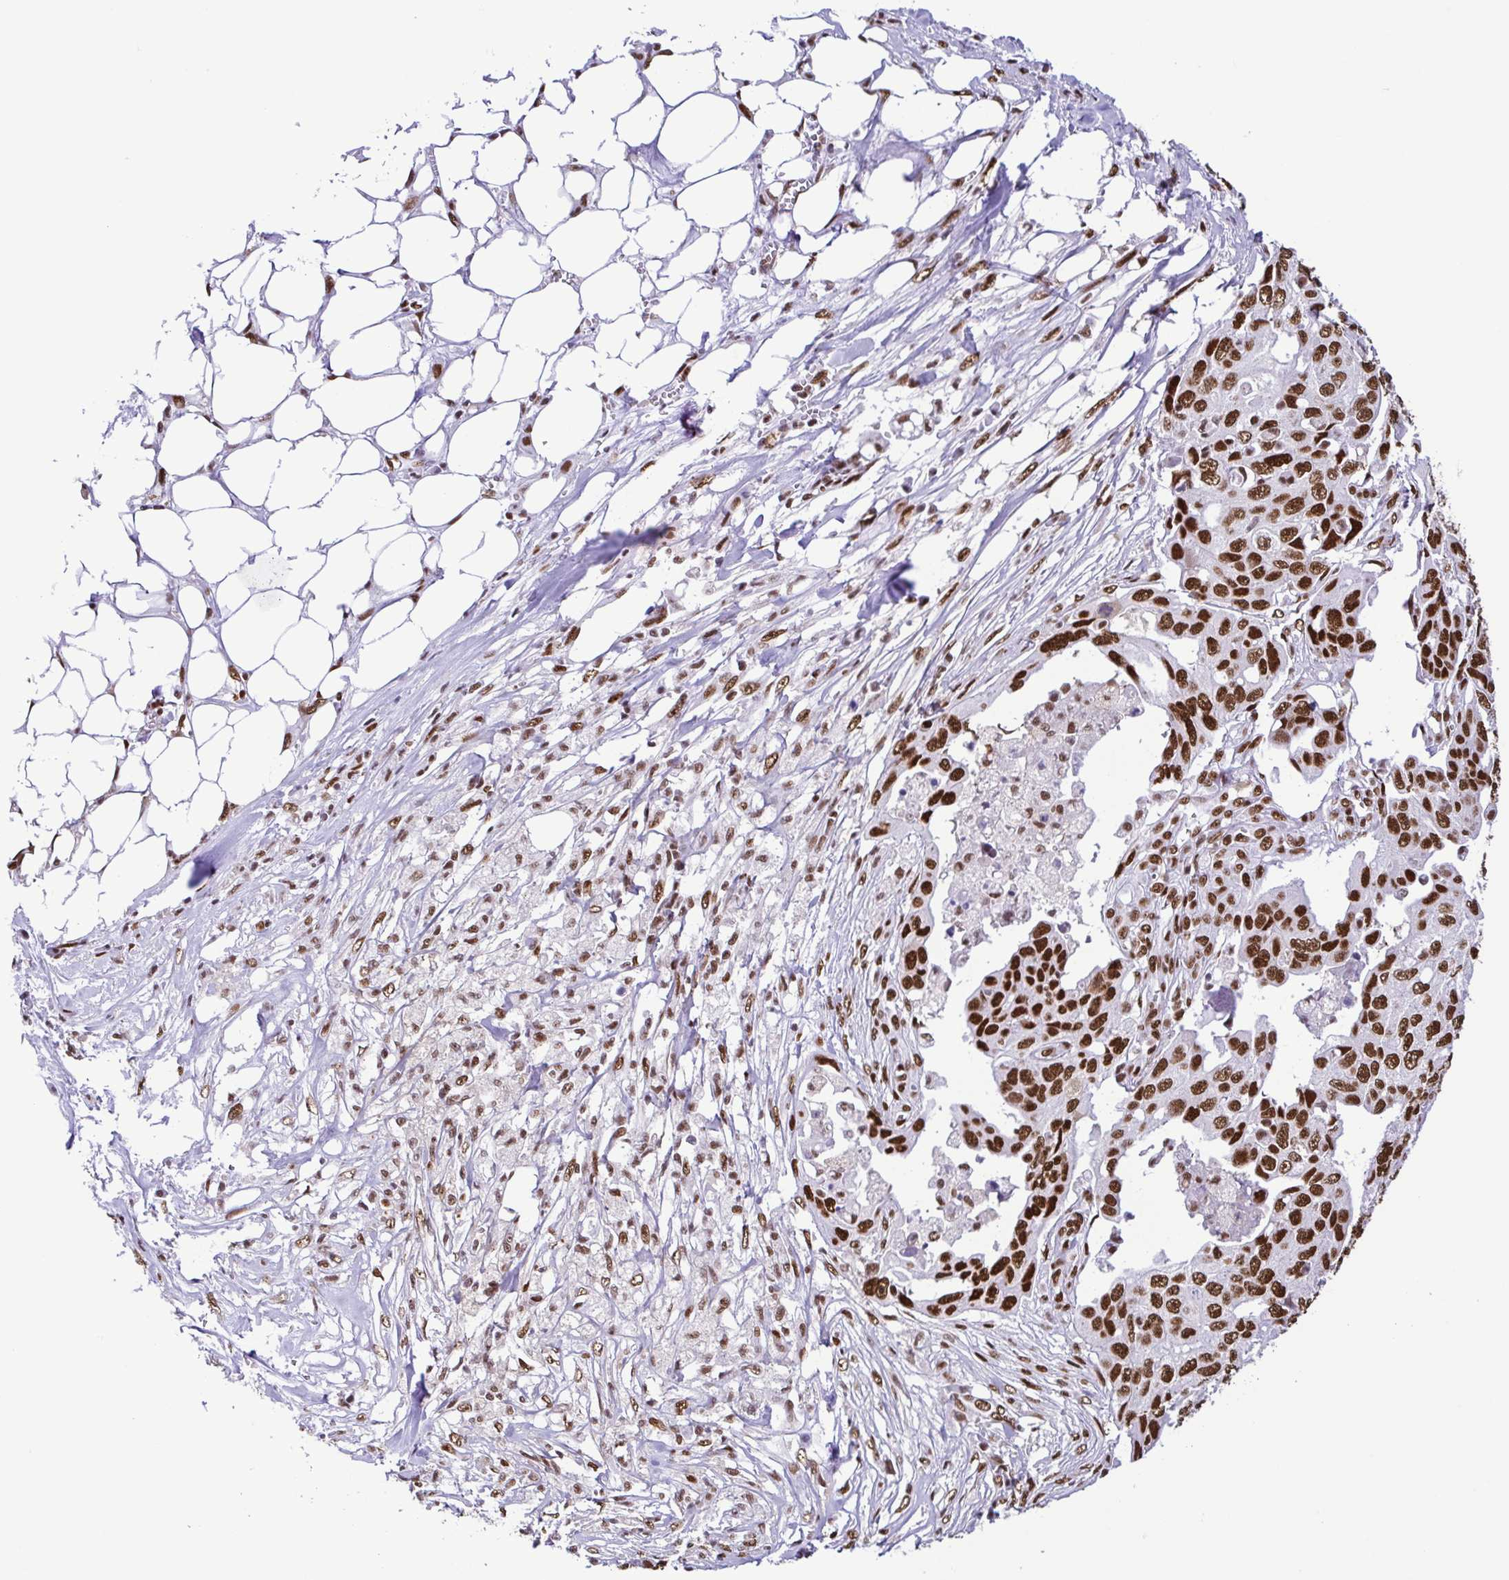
{"staining": {"intensity": "strong", "quantity": ">75%", "location": "nuclear"}, "tissue": "ovarian cancer", "cell_type": "Tumor cells", "image_type": "cancer", "snomed": [{"axis": "morphology", "description": "Carcinoma, endometroid"}, {"axis": "topography", "description": "Ovary"}], "caption": "Tumor cells display strong nuclear staining in about >75% of cells in ovarian cancer (endometroid carcinoma).", "gene": "TRIM28", "patient": {"sex": "female", "age": 70}}